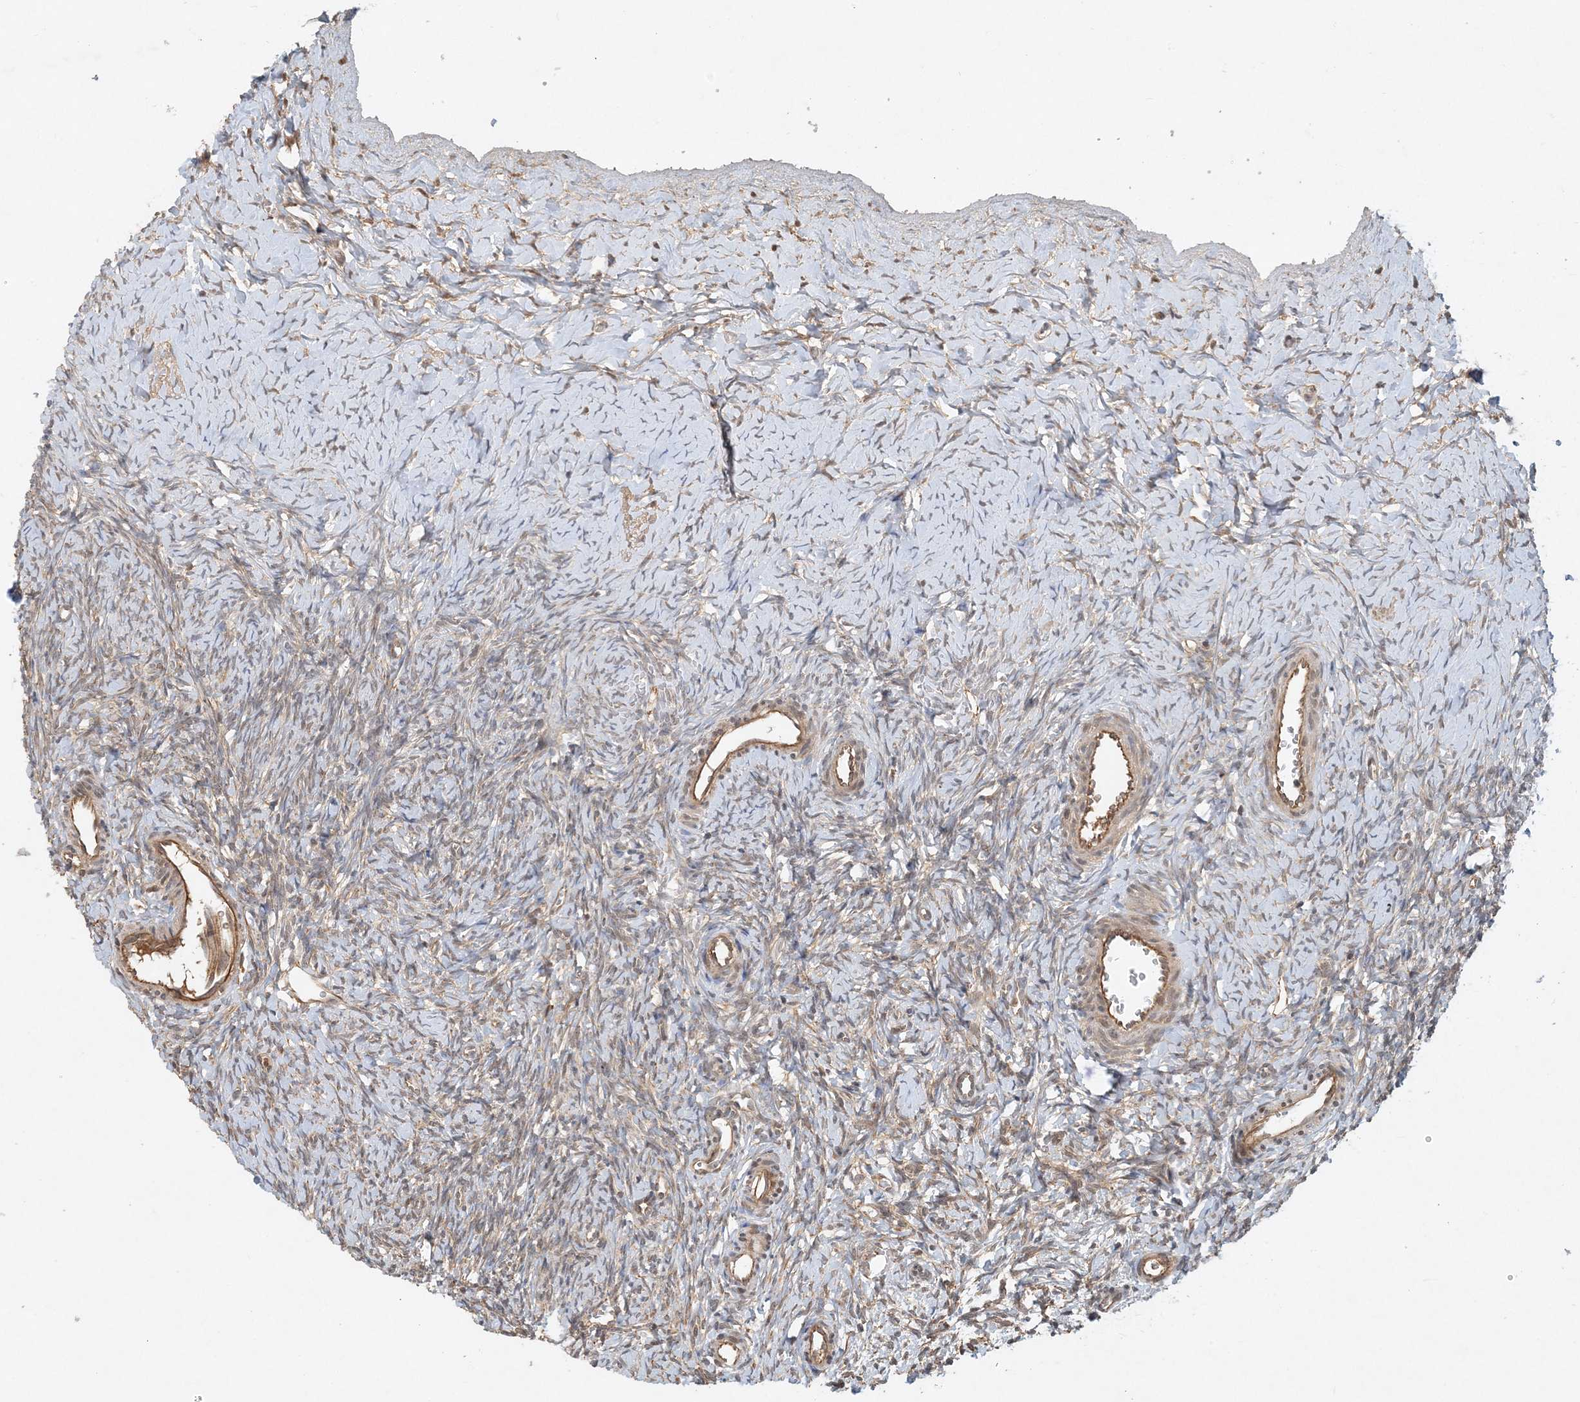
{"staining": {"intensity": "weak", "quantity": "25%-75%", "location": "cytoplasmic/membranous"}, "tissue": "ovary", "cell_type": "Ovarian stroma cells", "image_type": "normal", "snomed": [{"axis": "morphology", "description": "Normal tissue, NOS"}, {"axis": "morphology", "description": "Developmental malformation"}, {"axis": "topography", "description": "Ovary"}], "caption": "The micrograph demonstrates immunohistochemical staining of normal ovary. There is weak cytoplasmic/membranous expression is seen in approximately 25%-75% of ovarian stroma cells.", "gene": "ZCCHC4", "patient": {"sex": "female", "age": 39}}